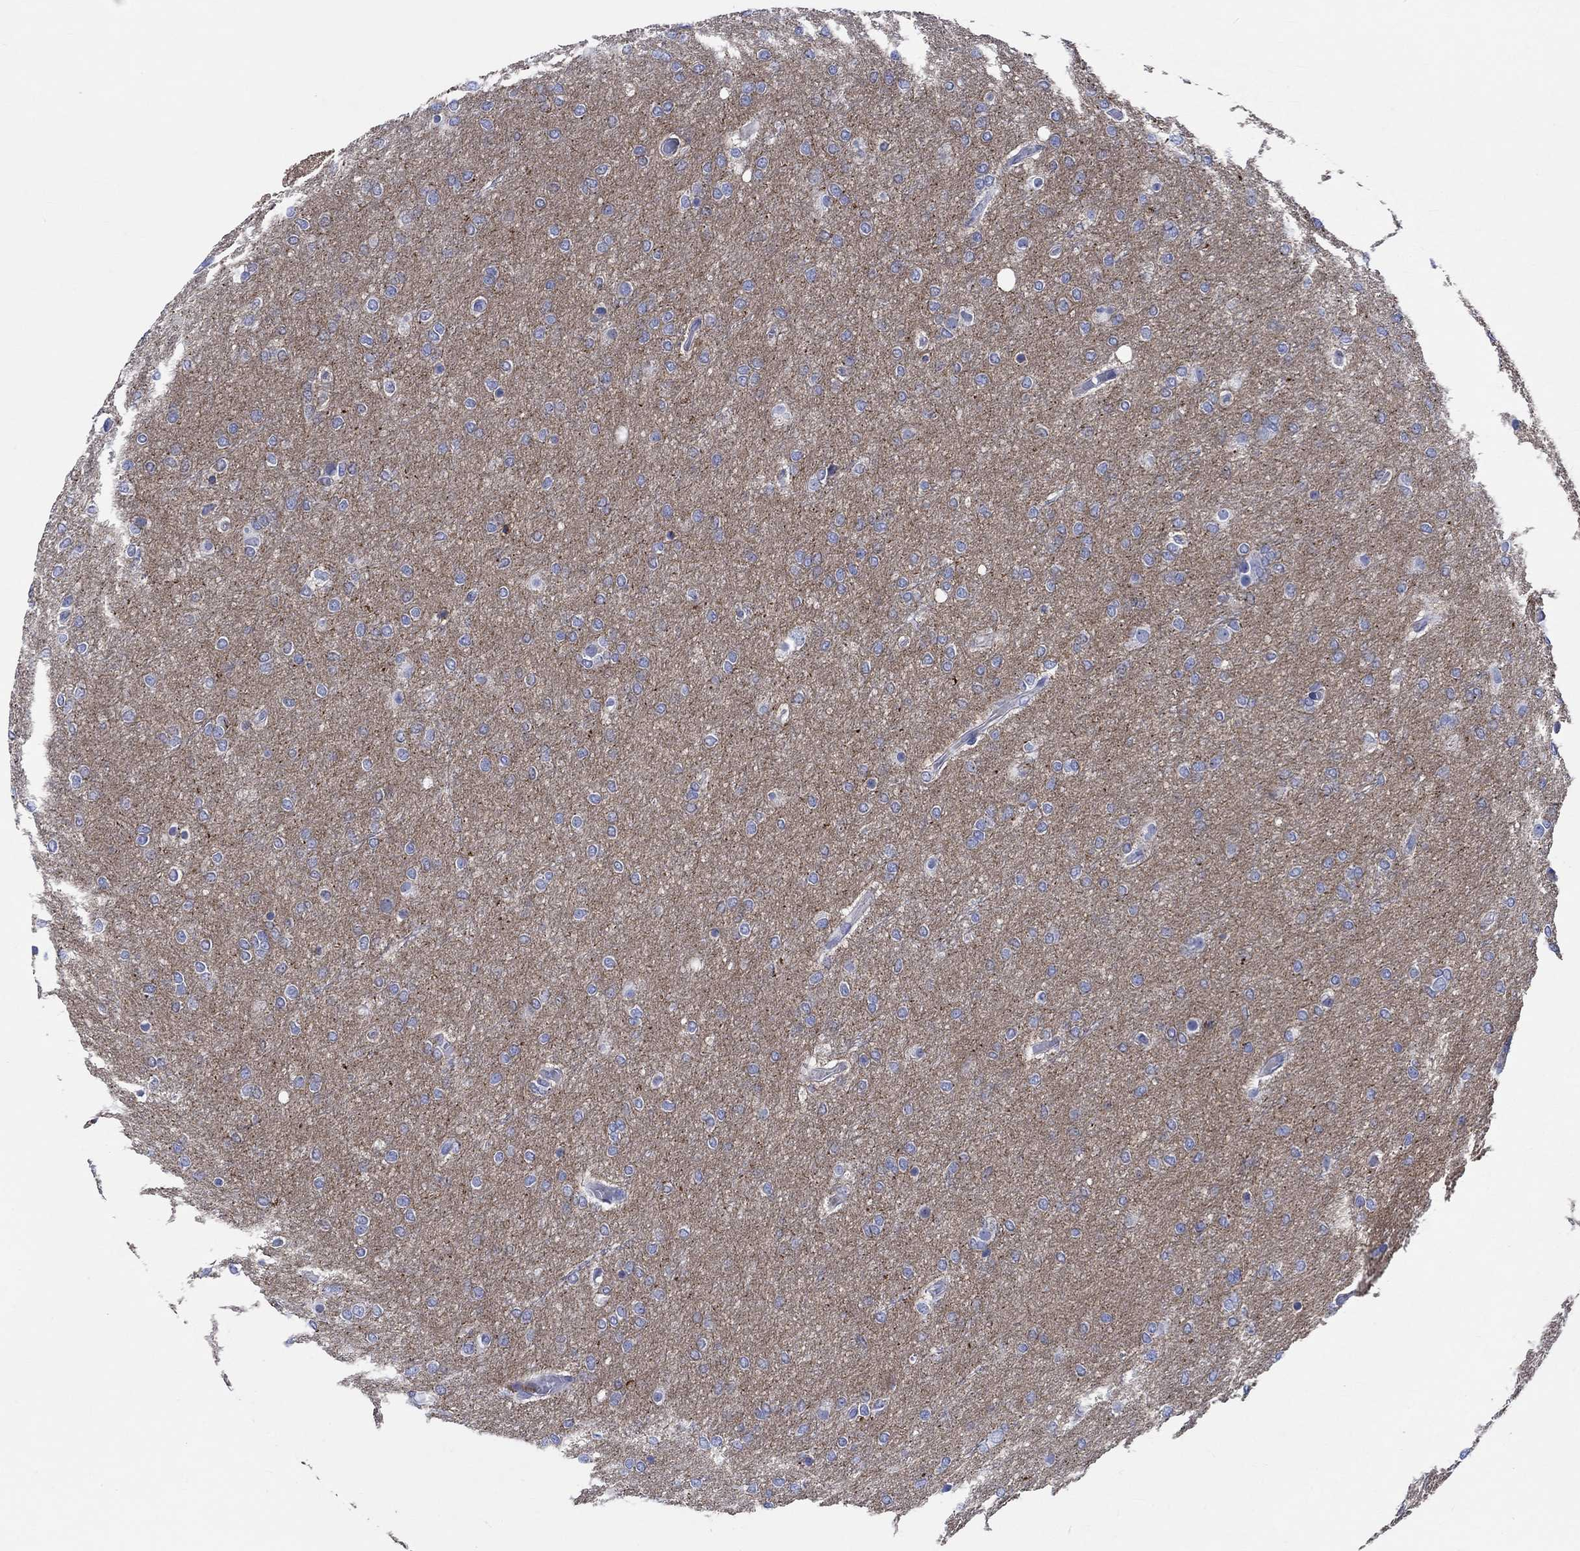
{"staining": {"intensity": "negative", "quantity": "none", "location": "none"}, "tissue": "glioma", "cell_type": "Tumor cells", "image_type": "cancer", "snomed": [{"axis": "morphology", "description": "Glioma, malignant, High grade"}, {"axis": "topography", "description": "Brain"}], "caption": "High magnification brightfield microscopy of high-grade glioma (malignant) stained with DAB (brown) and counterstained with hematoxylin (blue): tumor cells show no significant positivity.", "gene": "SHISA4", "patient": {"sex": "female", "age": 61}}